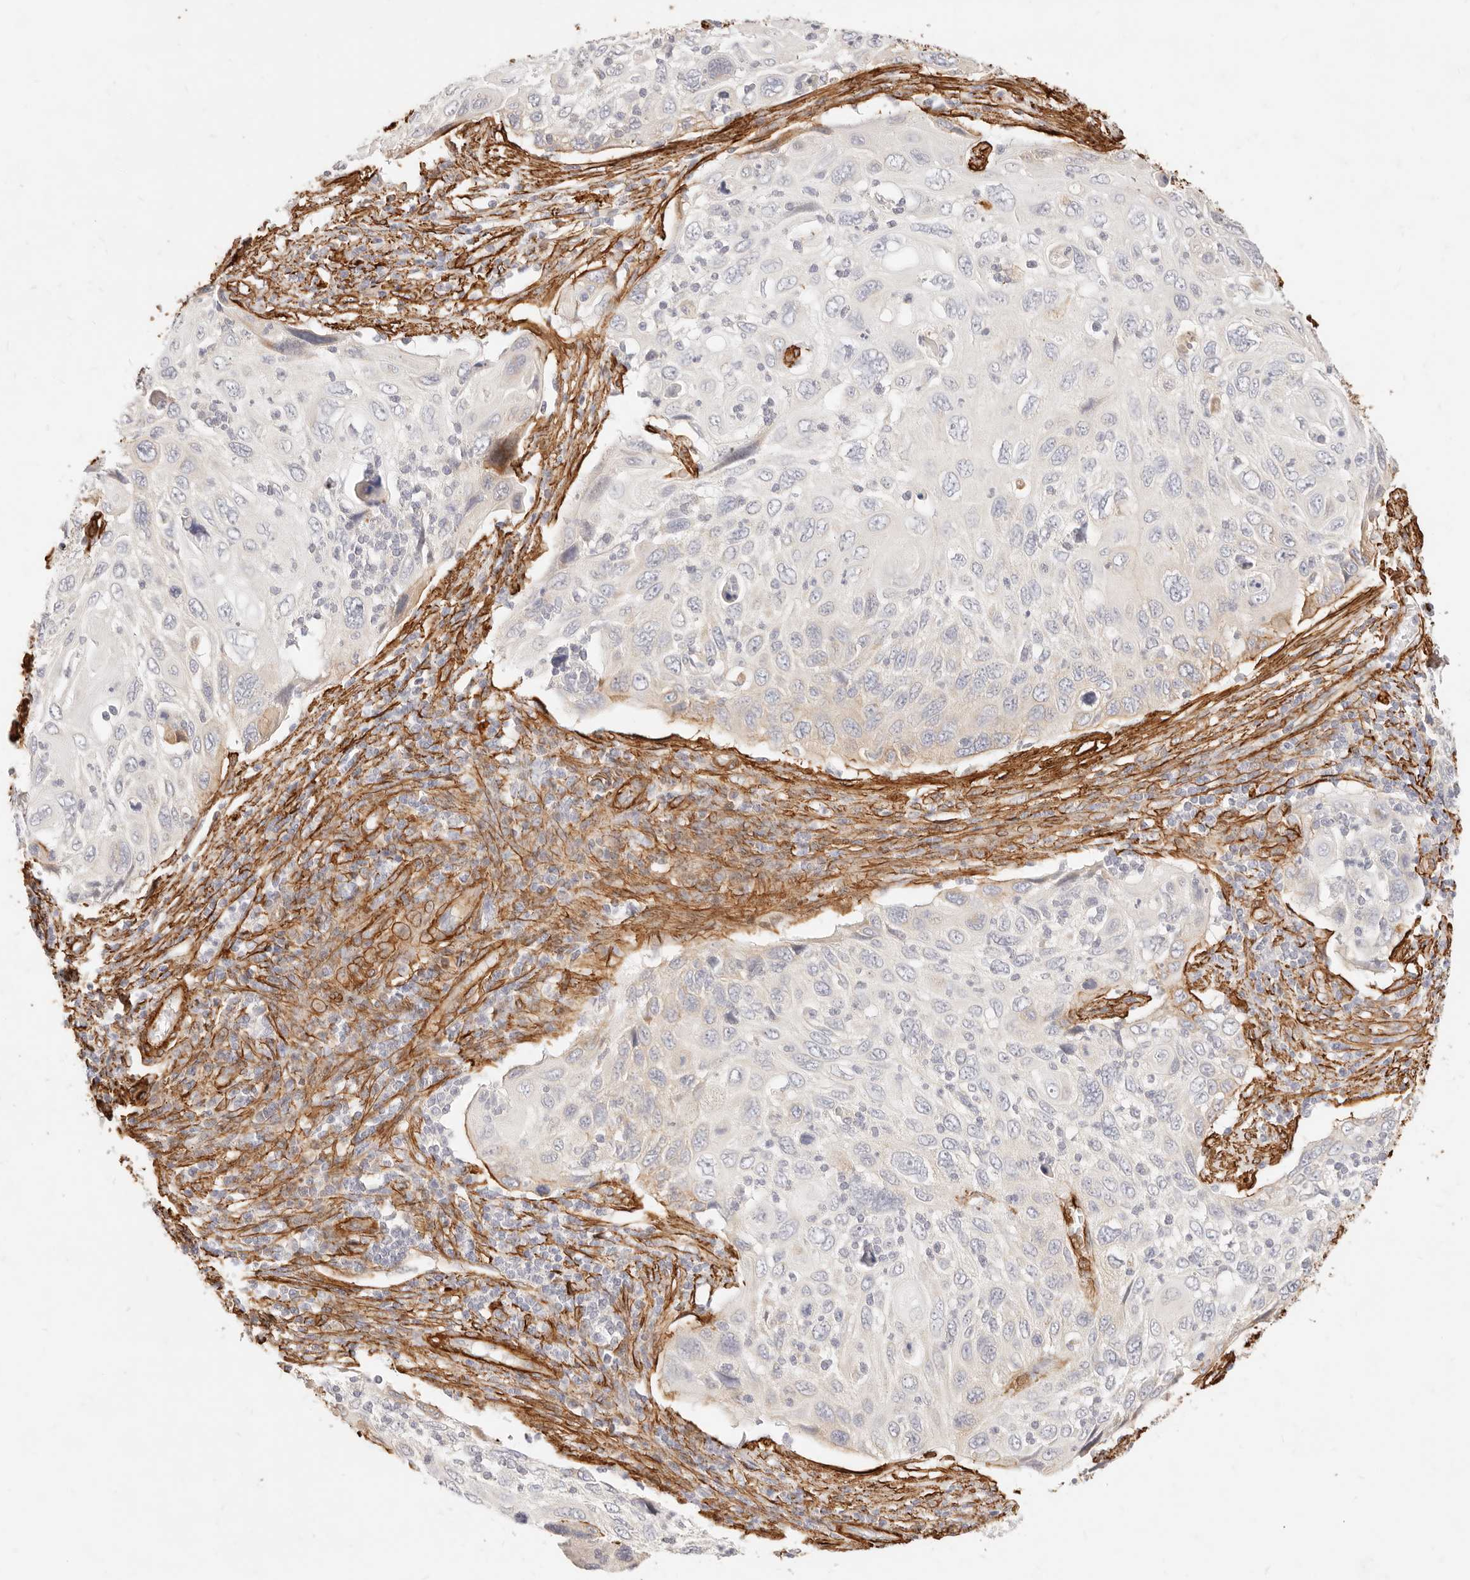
{"staining": {"intensity": "negative", "quantity": "none", "location": "none"}, "tissue": "cervical cancer", "cell_type": "Tumor cells", "image_type": "cancer", "snomed": [{"axis": "morphology", "description": "Squamous cell carcinoma, NOS"}, {"axis": "topography", "description": "Cervix"}], "caption": "Cervical squamous cell carcinoma was stained to show a protein in brown. There is no significant expression in tumor cells.", "gene": "TMTC2", "patient": {"sex": "female", "age": 70}}